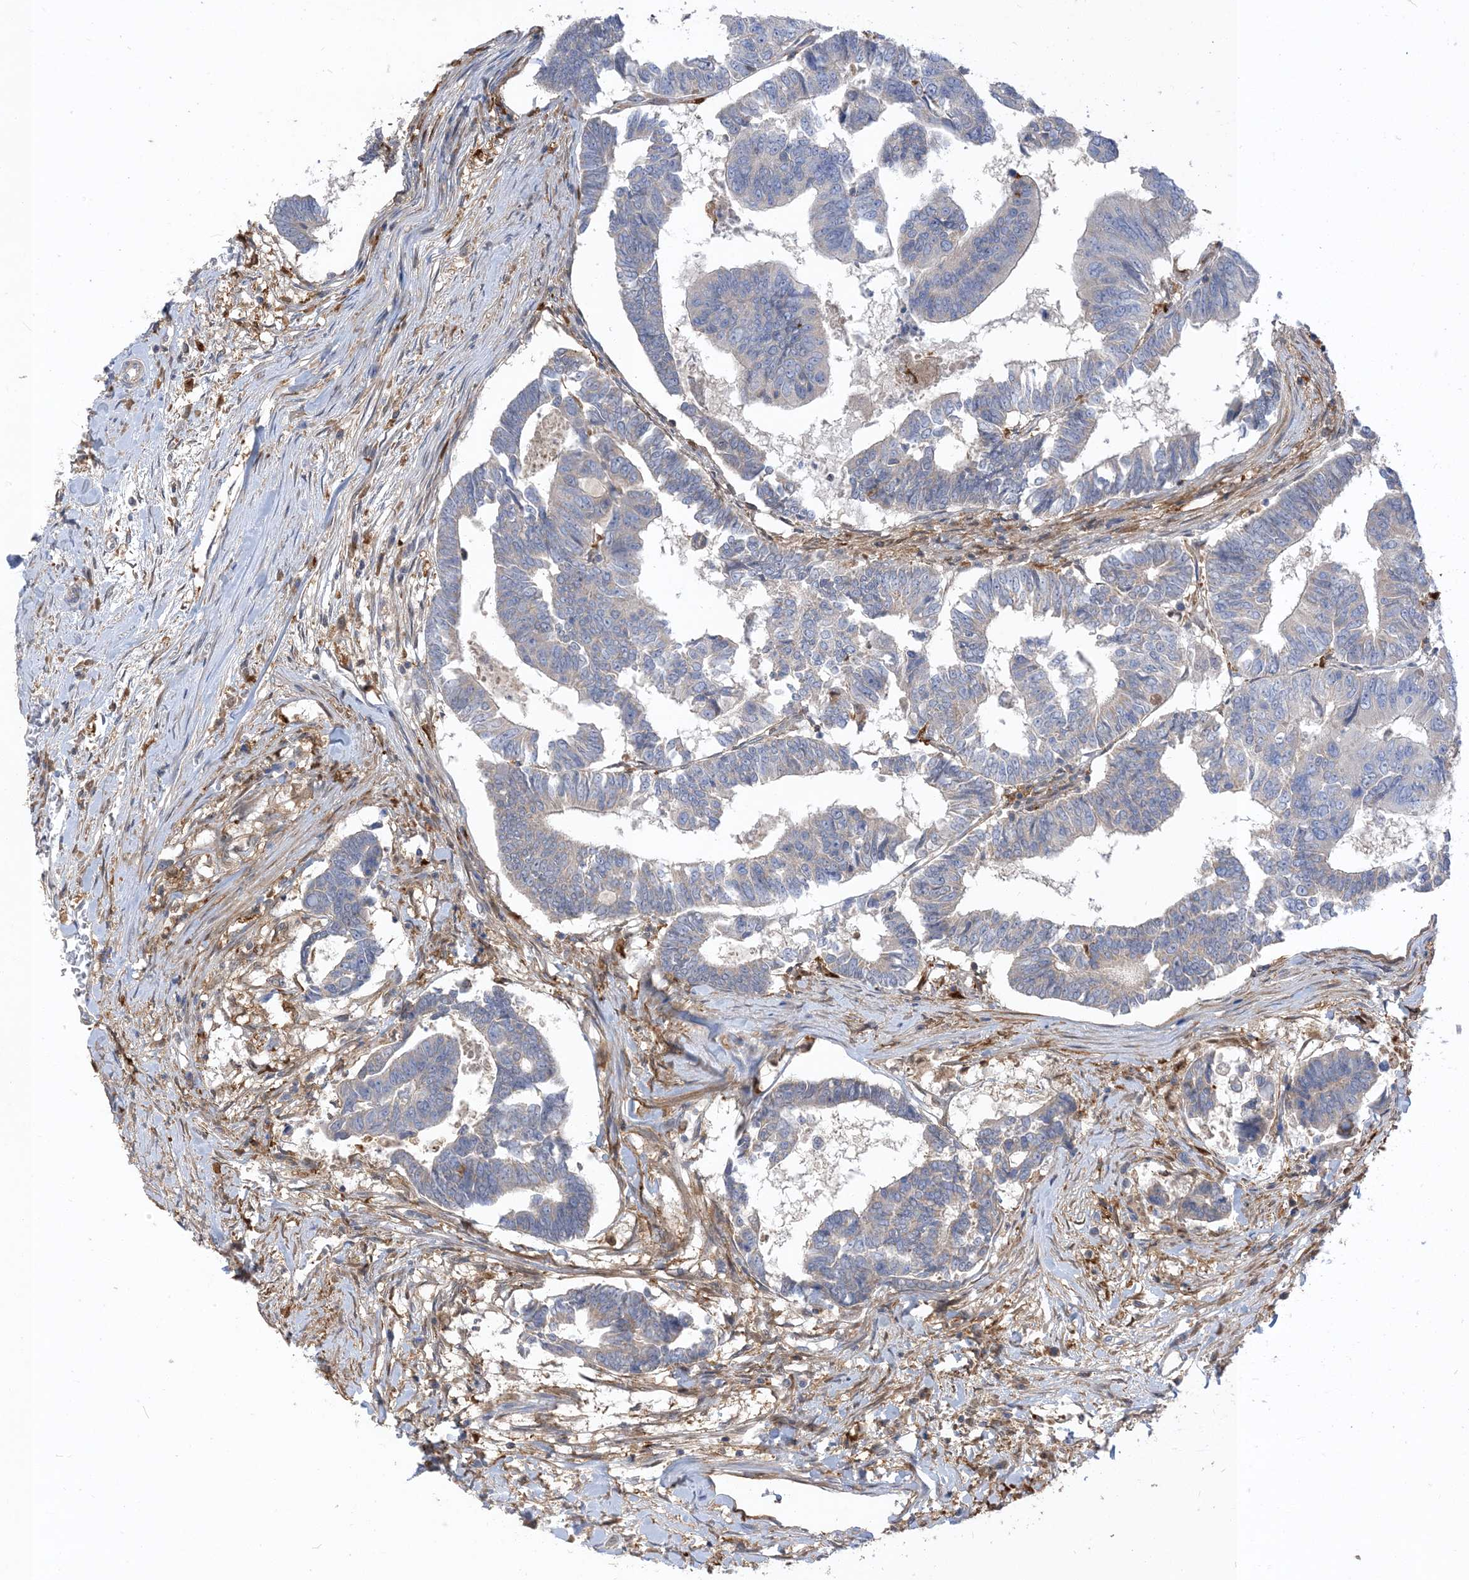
{"staining": {"intensity": "negative", "quantity": "none", "location": "none"}, "tissue": "colorectal cancer", "cell_type": "Tumor cells", "image_type": "cancer", "snomed": [{"axis": "morphology", "description": "Adenocarcinoma, NOS"}, {"axis": "topography", "description": "Rectum"}], "caption": "IHC photomicrograph of neoplastic tissue: colorectal cancer stained with DAB demonstrates no significant protein expression in tumor cells.", "gene": "NAGK", "patient": {"sex": "female", "age": 65}}